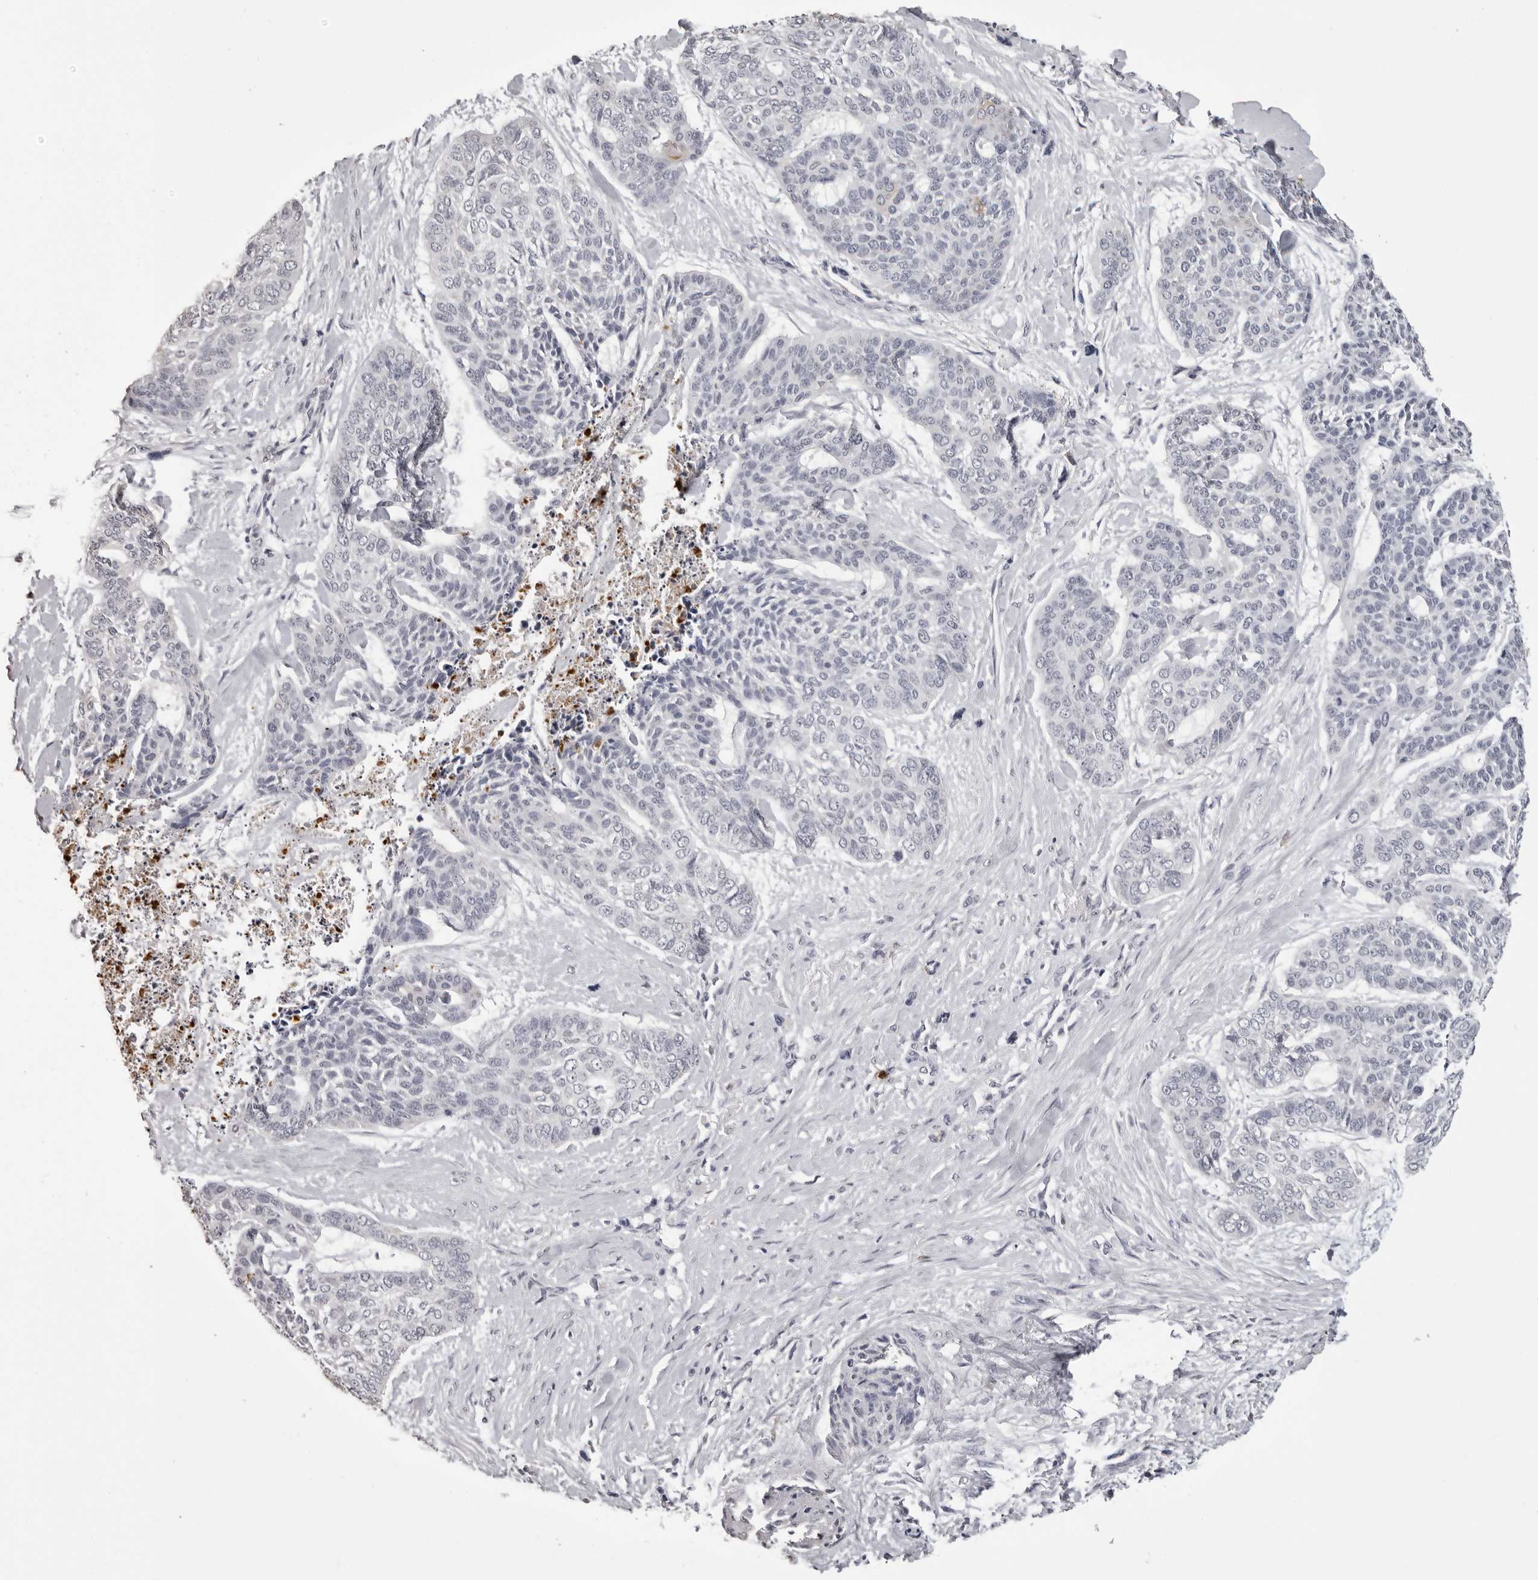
{"staining": {"intensity": "negative", "quantity": "none", "location": "none"}, "tissue": "skin cancer", "cell_type": "Tumor cells", "image_type": "cancer", "snomed": [{"axis": "morphology", "description": "Basal cell carcinoma"}, {"axis": "topography", "description": "Skin"}], "caption": "The histopathology image shows no significant staining in tumor cells of skin basal cell carcinoma.", "gene": "IL31", "patient": {"sex": "female", "age": 64}}